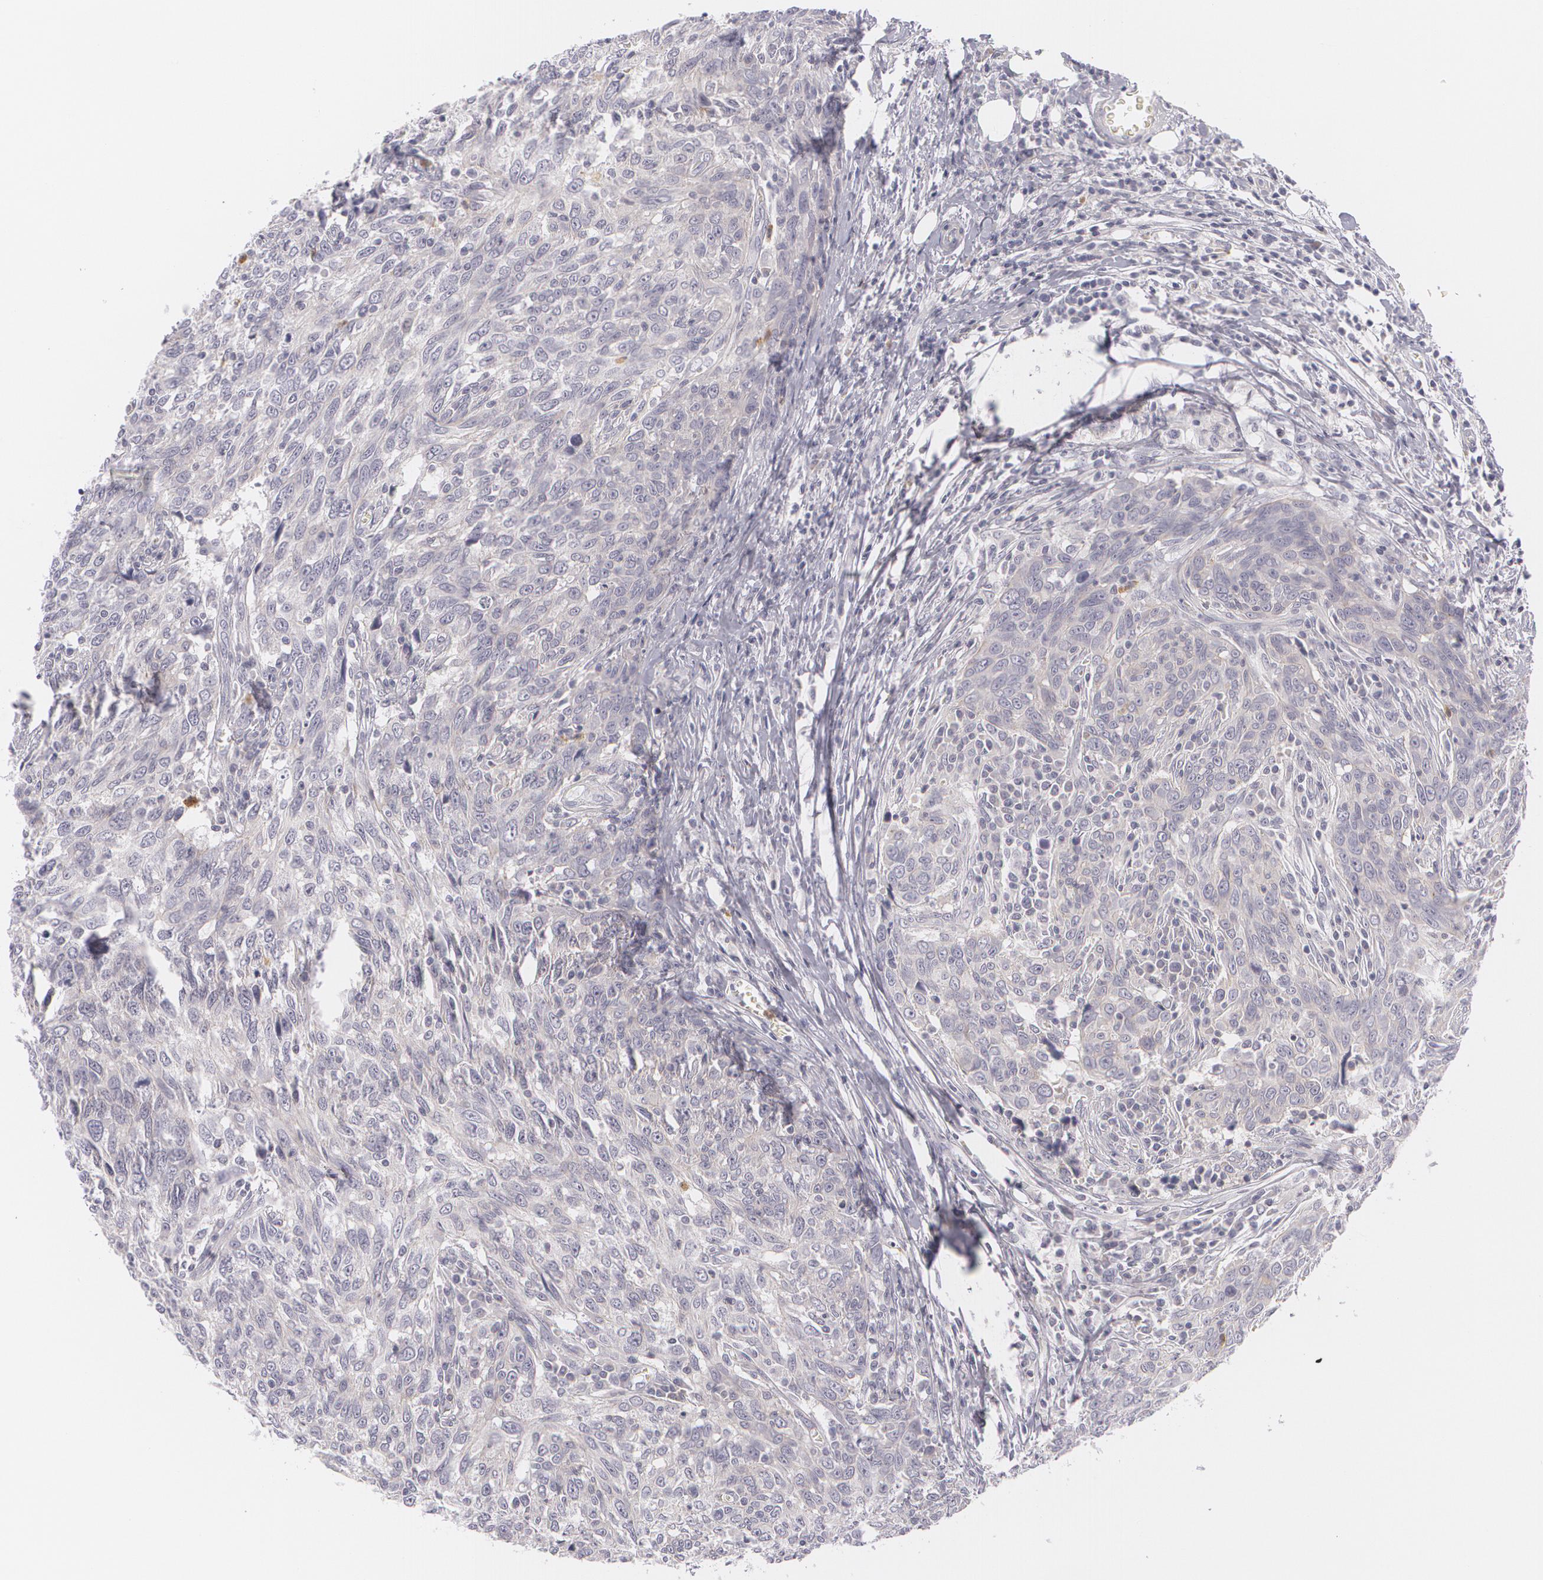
{"staining": {"intensity": "negative", "quantity": "none", "location": "none"}, "tissue": "breast cancer", "cell_type": "Tumor cells", "image_type": "cancer", "snomed": [{"axis": "morphology", "description": "Duct carcinoma"}, {"axis": "topography", "description": "Breast"}], "caption": "Micrograph shows no significant protein staining in tumor cells of breast cancer.", "gene": "FAM181A", "patient": {"sex": "female", "age": 50}}